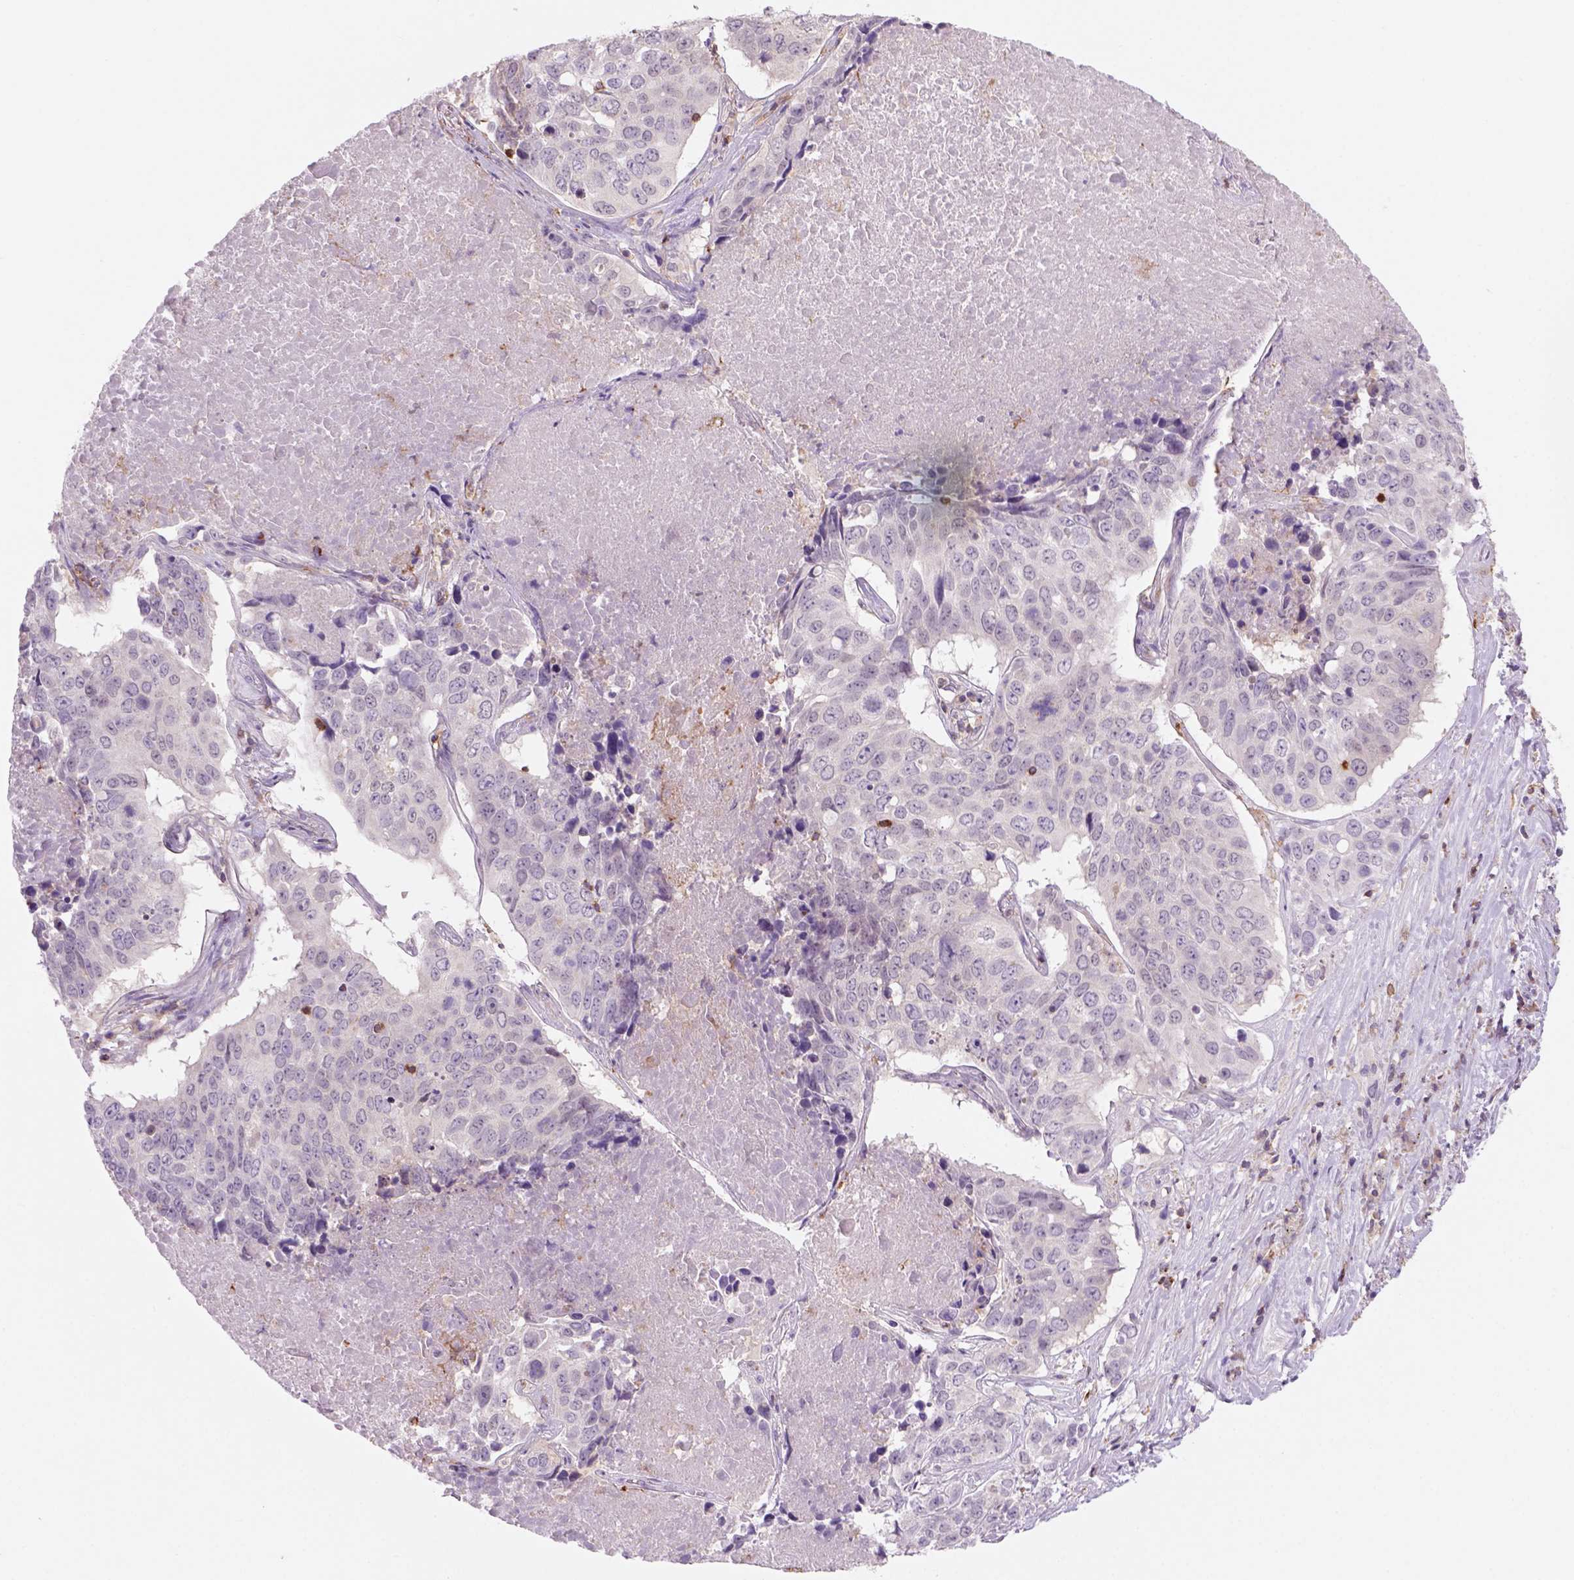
{"staining": {"intensity": "negative", "quantity": "none", "location": "none"}, "tissue": "lung cancer", "cell_type": "Tumor cells", "image_type": "cancer", "snomed": [{"axis": "morphology", "description": "Normal tissue, NOS"}, {"axis": "morphology", "description": "Squamous cell carcinoma, NOS"}, {"axis": "topography", "description": "Bronchus"}, {"axis": "topography", "description": "Lung"}], "caption": "A high-resolution image shows IHC staining of lung cancer, which demonstrates no significant staining in tumor cells.", "gene": "GOT1", "patient": {"sex": "male", "age": 64}}